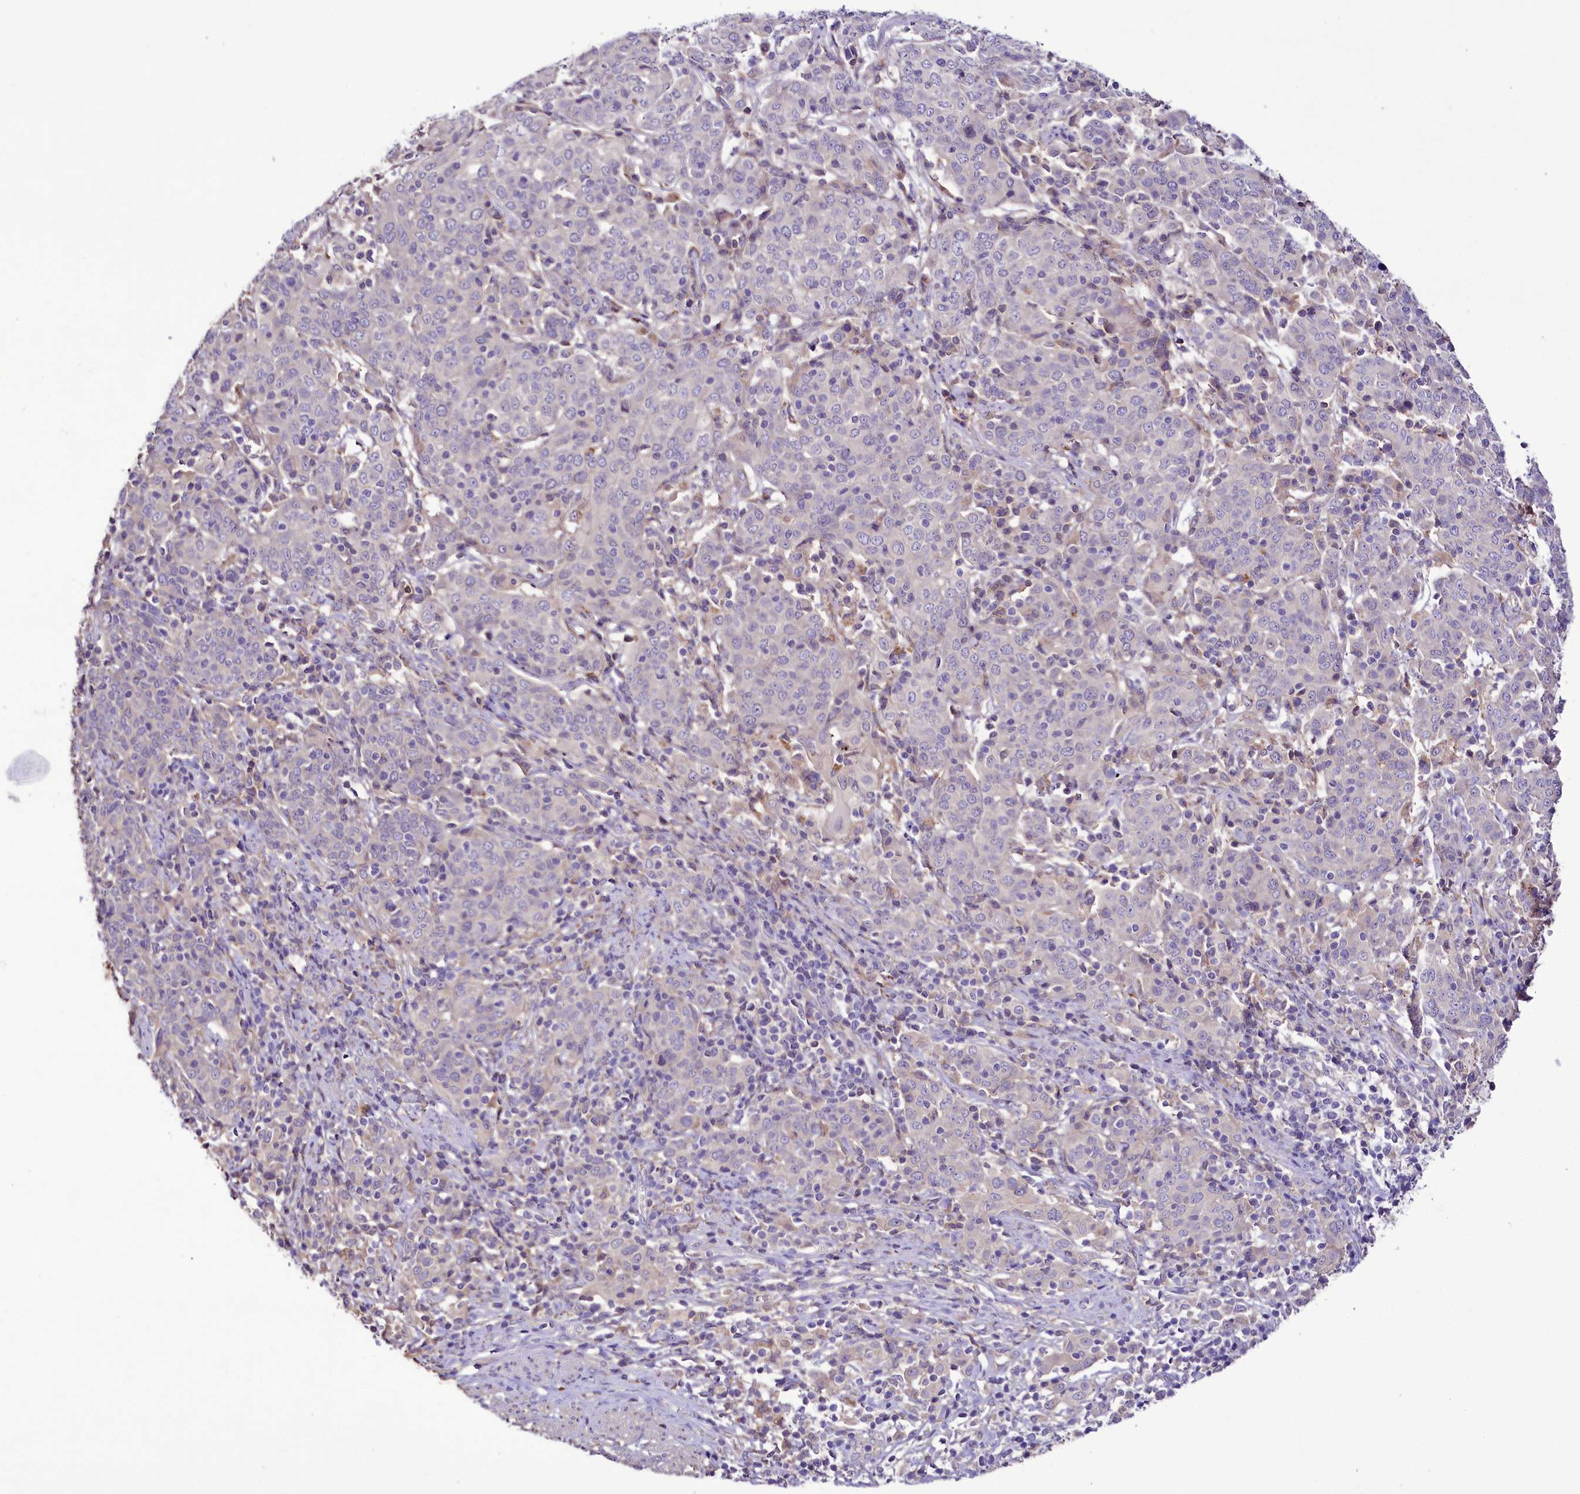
{"staining": {"intensity": "negative", "quantity": "none", "location": "none"}, "tissue": "cervical cancer", "cell_type": "Tumor cells", "image_type": "cancer", "snomed": [{"axis": "morphology", "description": "Squamous cell carcinoma, NOS"}, {"axis": "topography", "description": "Cervix"}], "caption": "The micrograph reveals no staining of tumor cells in squamous cell carcinoma (cervical).", "gene": "PPP1R32", "patient": {"sex": "female", "age": 67}}